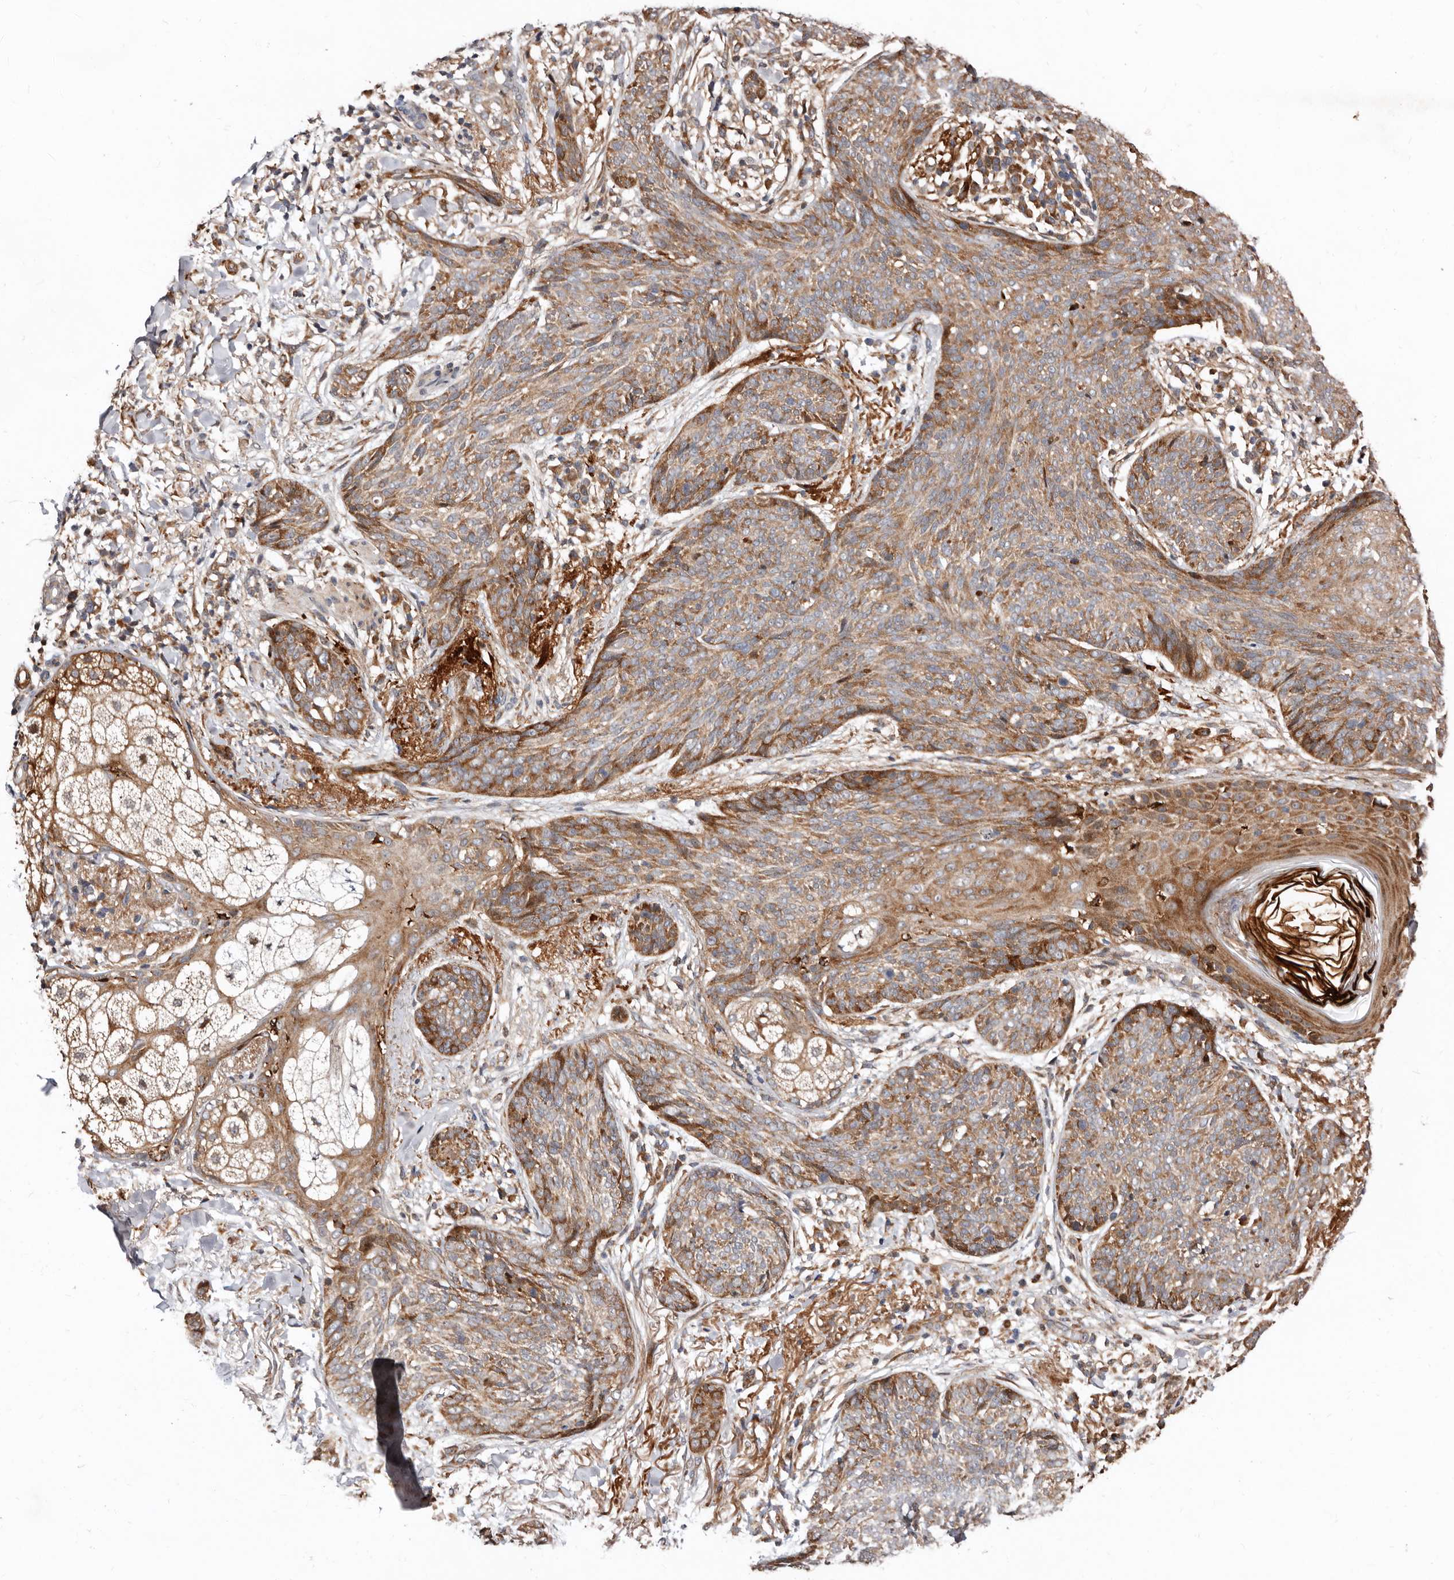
{"staining": {"intensity": "moderate", "quantity": ">75%", "location": "cytoplasmic/membranous"}, "tissue": "skin cancer", "cell_type": "Tumor cells", "image_type": "cancer", "snomed": [{"axis": "morphology", "description": "Basal cell carcinoma"}, {"axis": "topography", "description": "Skin"}], "caption": "Immunohistochemical staining of basal cell carcinoma (skin) exhibits moderate cytoplasmic/membranous protein staining in approximately >75% of tumor cells. The staining was performed using DAB (3,3'-diaminobenzidine) to visualize the protein expression in brown, while the nuclei were stained in blue with hematoxylin (Magnification: 20x).", "gene": "WEE2", "patient": {"sex": "male", "age": 85}}